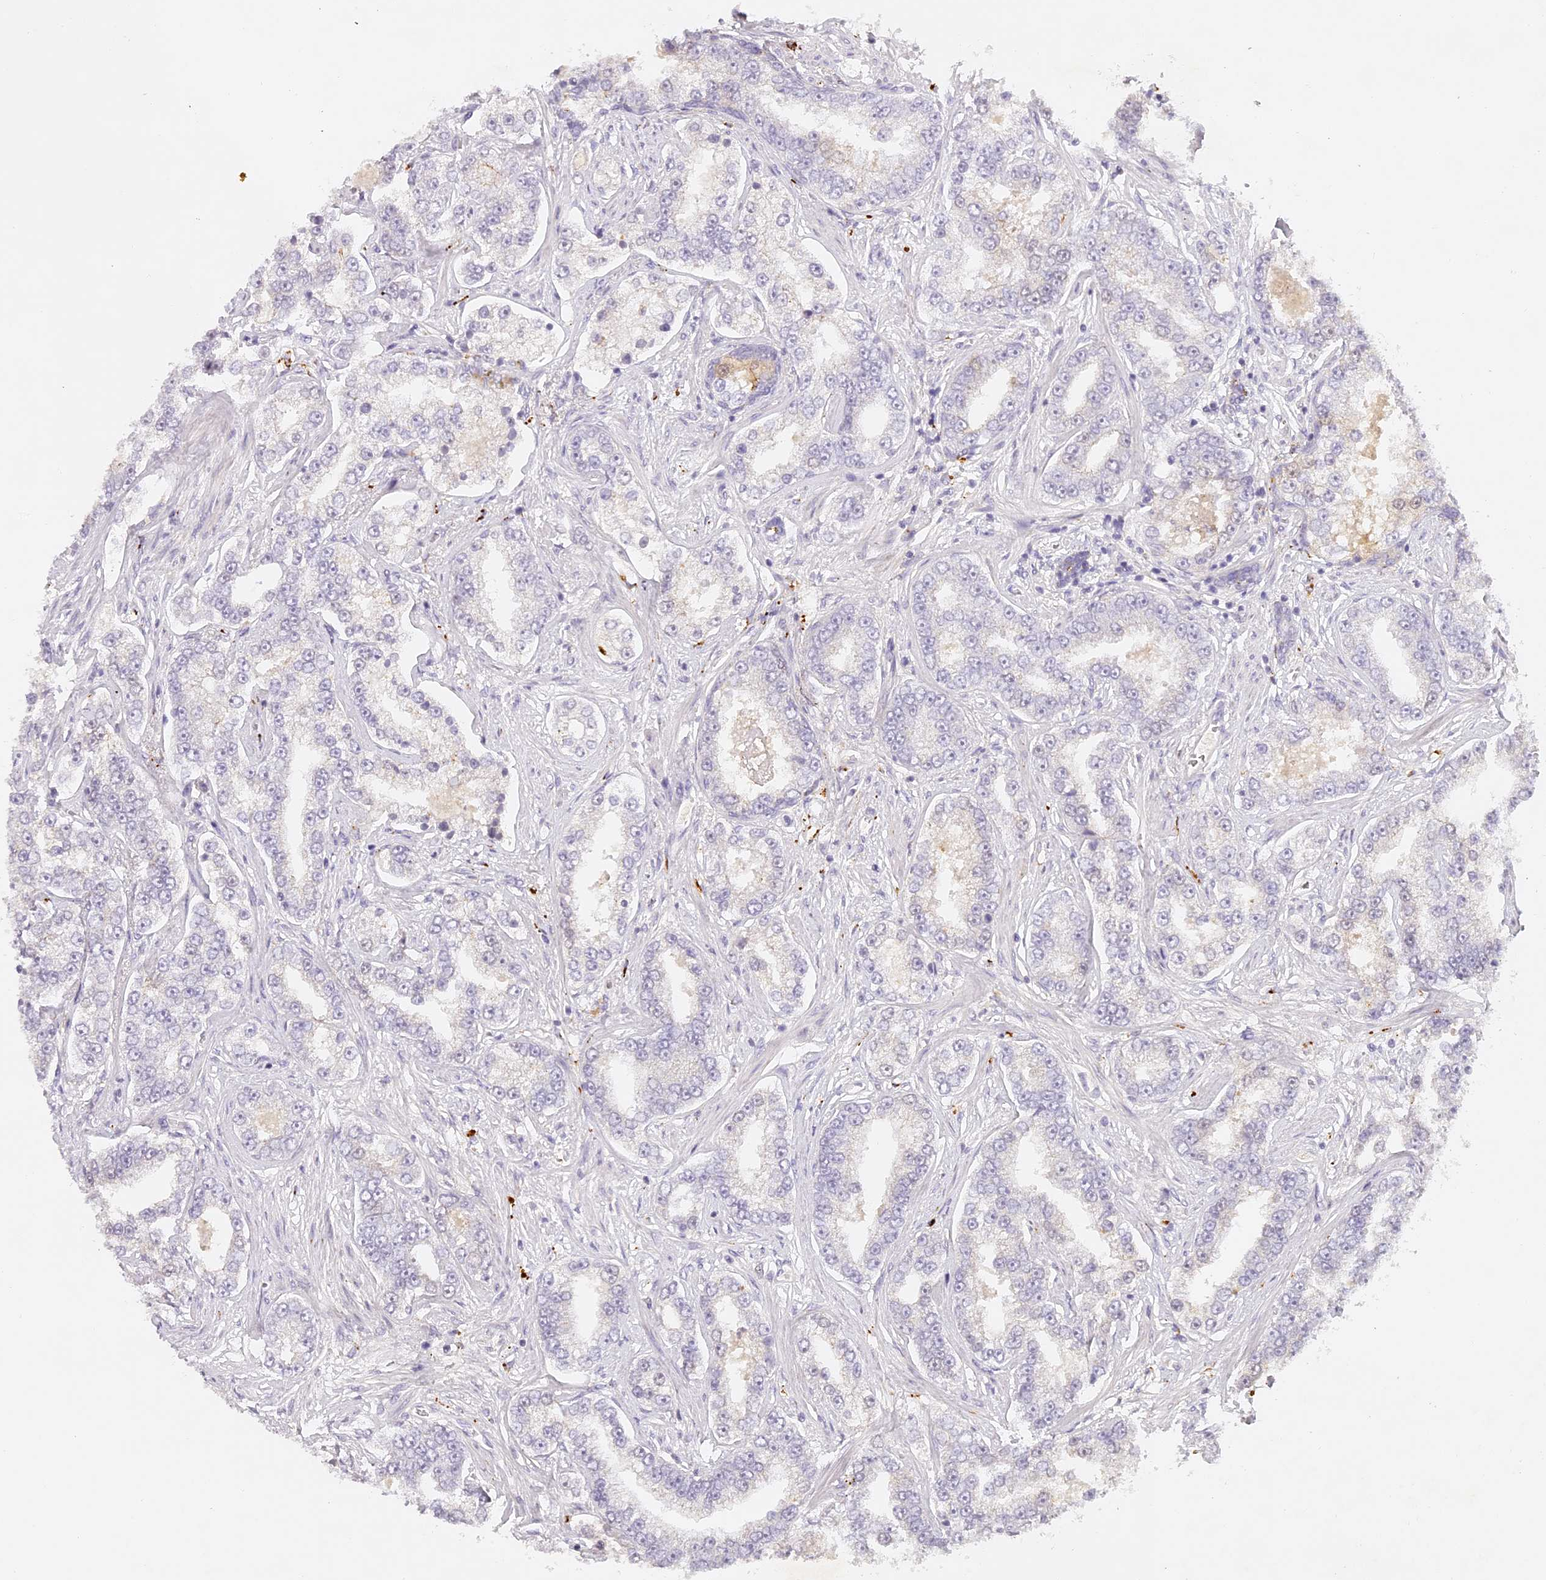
{"staining": {"intensity": "negative", "quantity": "none", "location": "none"}, "tissue": "prostate cancer", "cell_type": "Tumor cells", "image_type": "cancer", "snomed": [{"axis": "morphology", "description": "Normal tissue, NOS"}, {"axis": "morphology", "description": "Adenocarcinoma, High grade"}, {"axis": "topography", "description": "Prostate"}], "caption": "Prostate high-grade adenocarcinoma was stained to show a protein in brown. There is no significant staining in tumor cells.", "gene": "ELL3", "patient": {"sex": "male", "age": 83}}